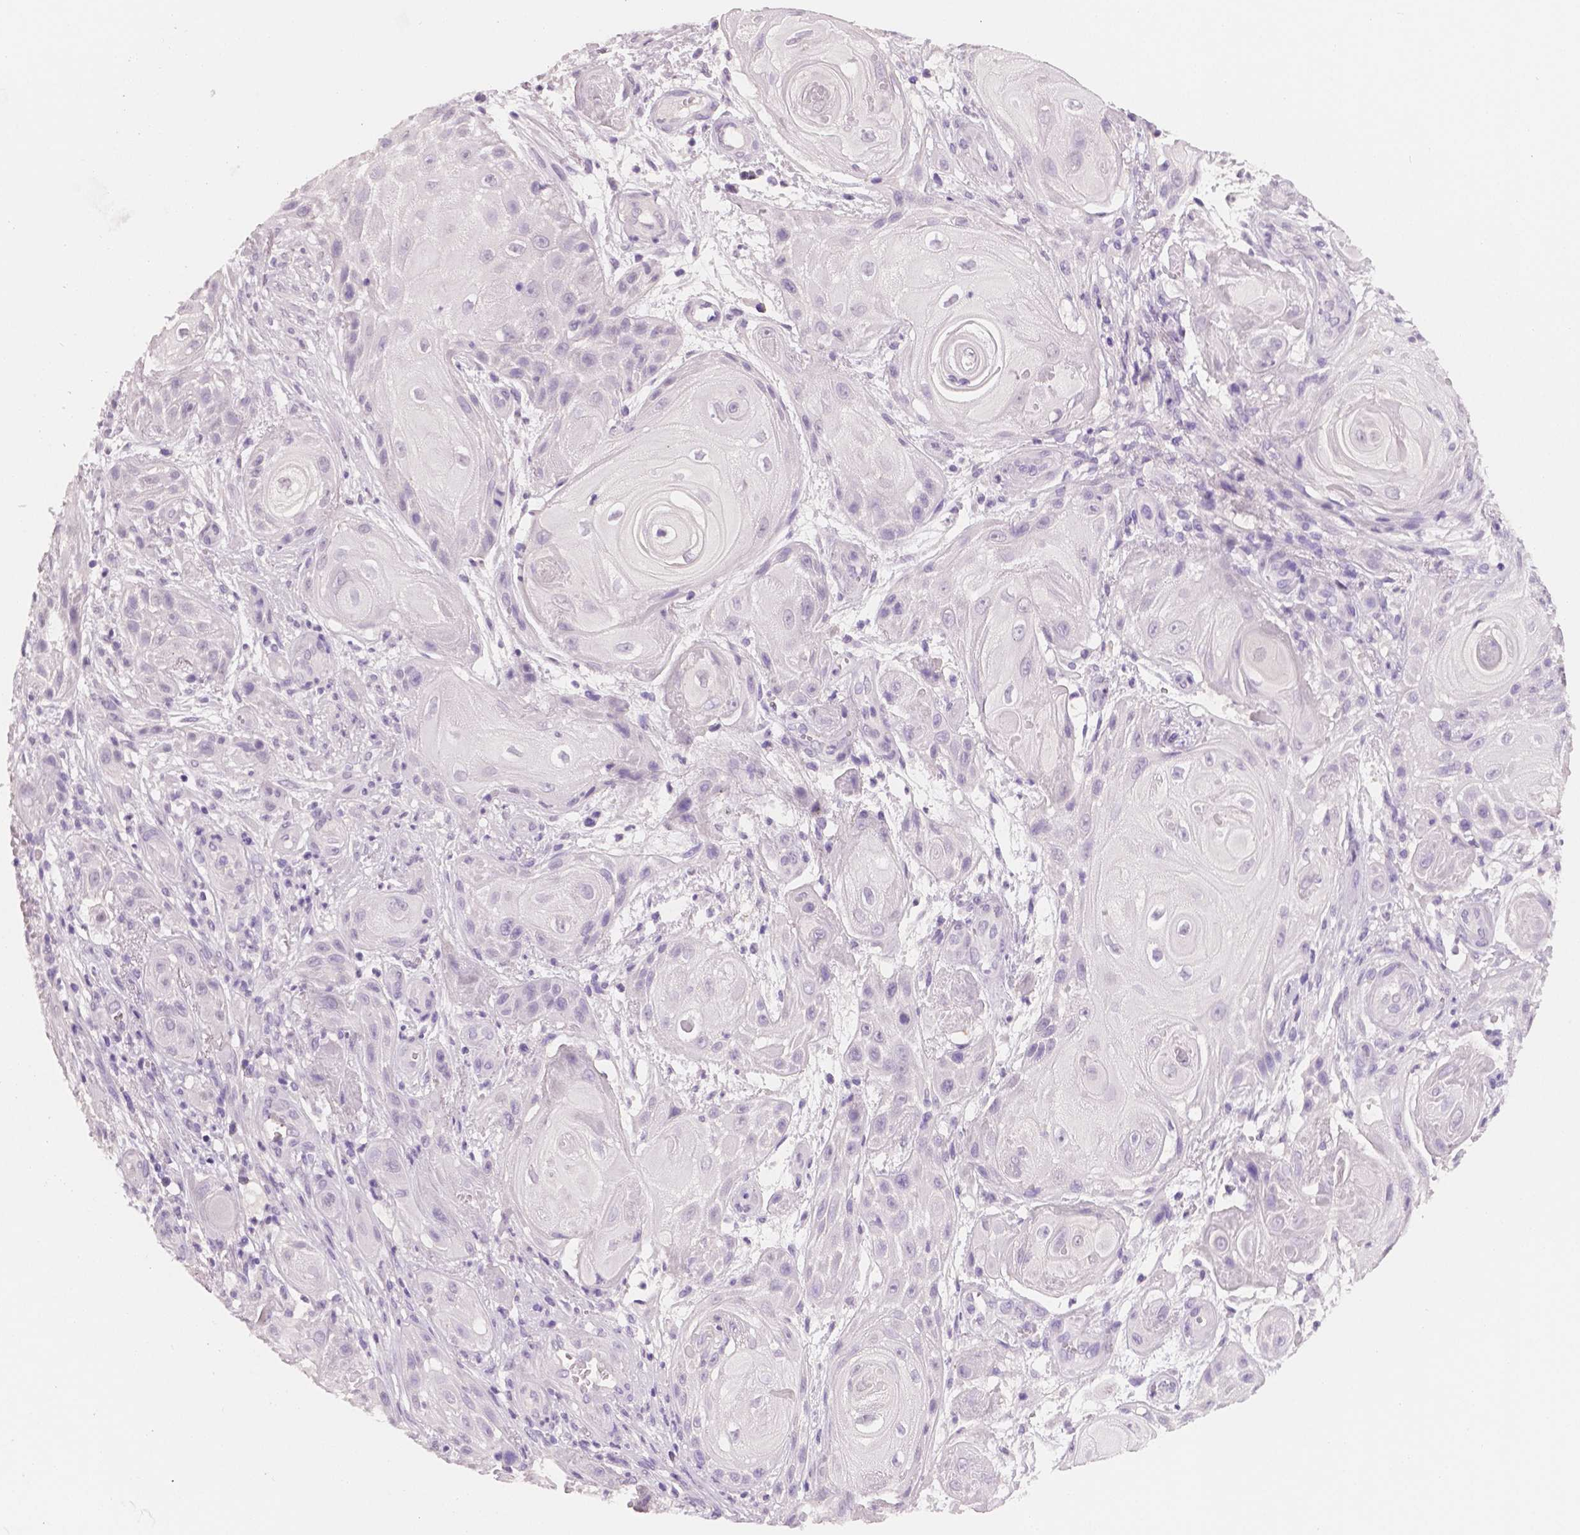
{"staining": {"intensity": "negative", "quantity": "none", "location": "none"}, "tissue": "skin cancer", "cell_type": "Tumor cells", "image_type": "cancer", "snomed": [{"axis": "morphology", "description": "Squamous cell carcinoma, NOS"}, {"axis": "topography", "description": "Skin"}], "caption": "DAB immunohistochemical staining of human skin cancer (squamous cell carcinoma) reveals no significant staining in tumor cells. (Stains: DAB immunohistochemistry (IHC) with hematoxylin counter stain, Microscopy: brightfield microscopy at high magnification).", "gene": "TSPAN7", "patient": {"sex": "male", "age": 62}}